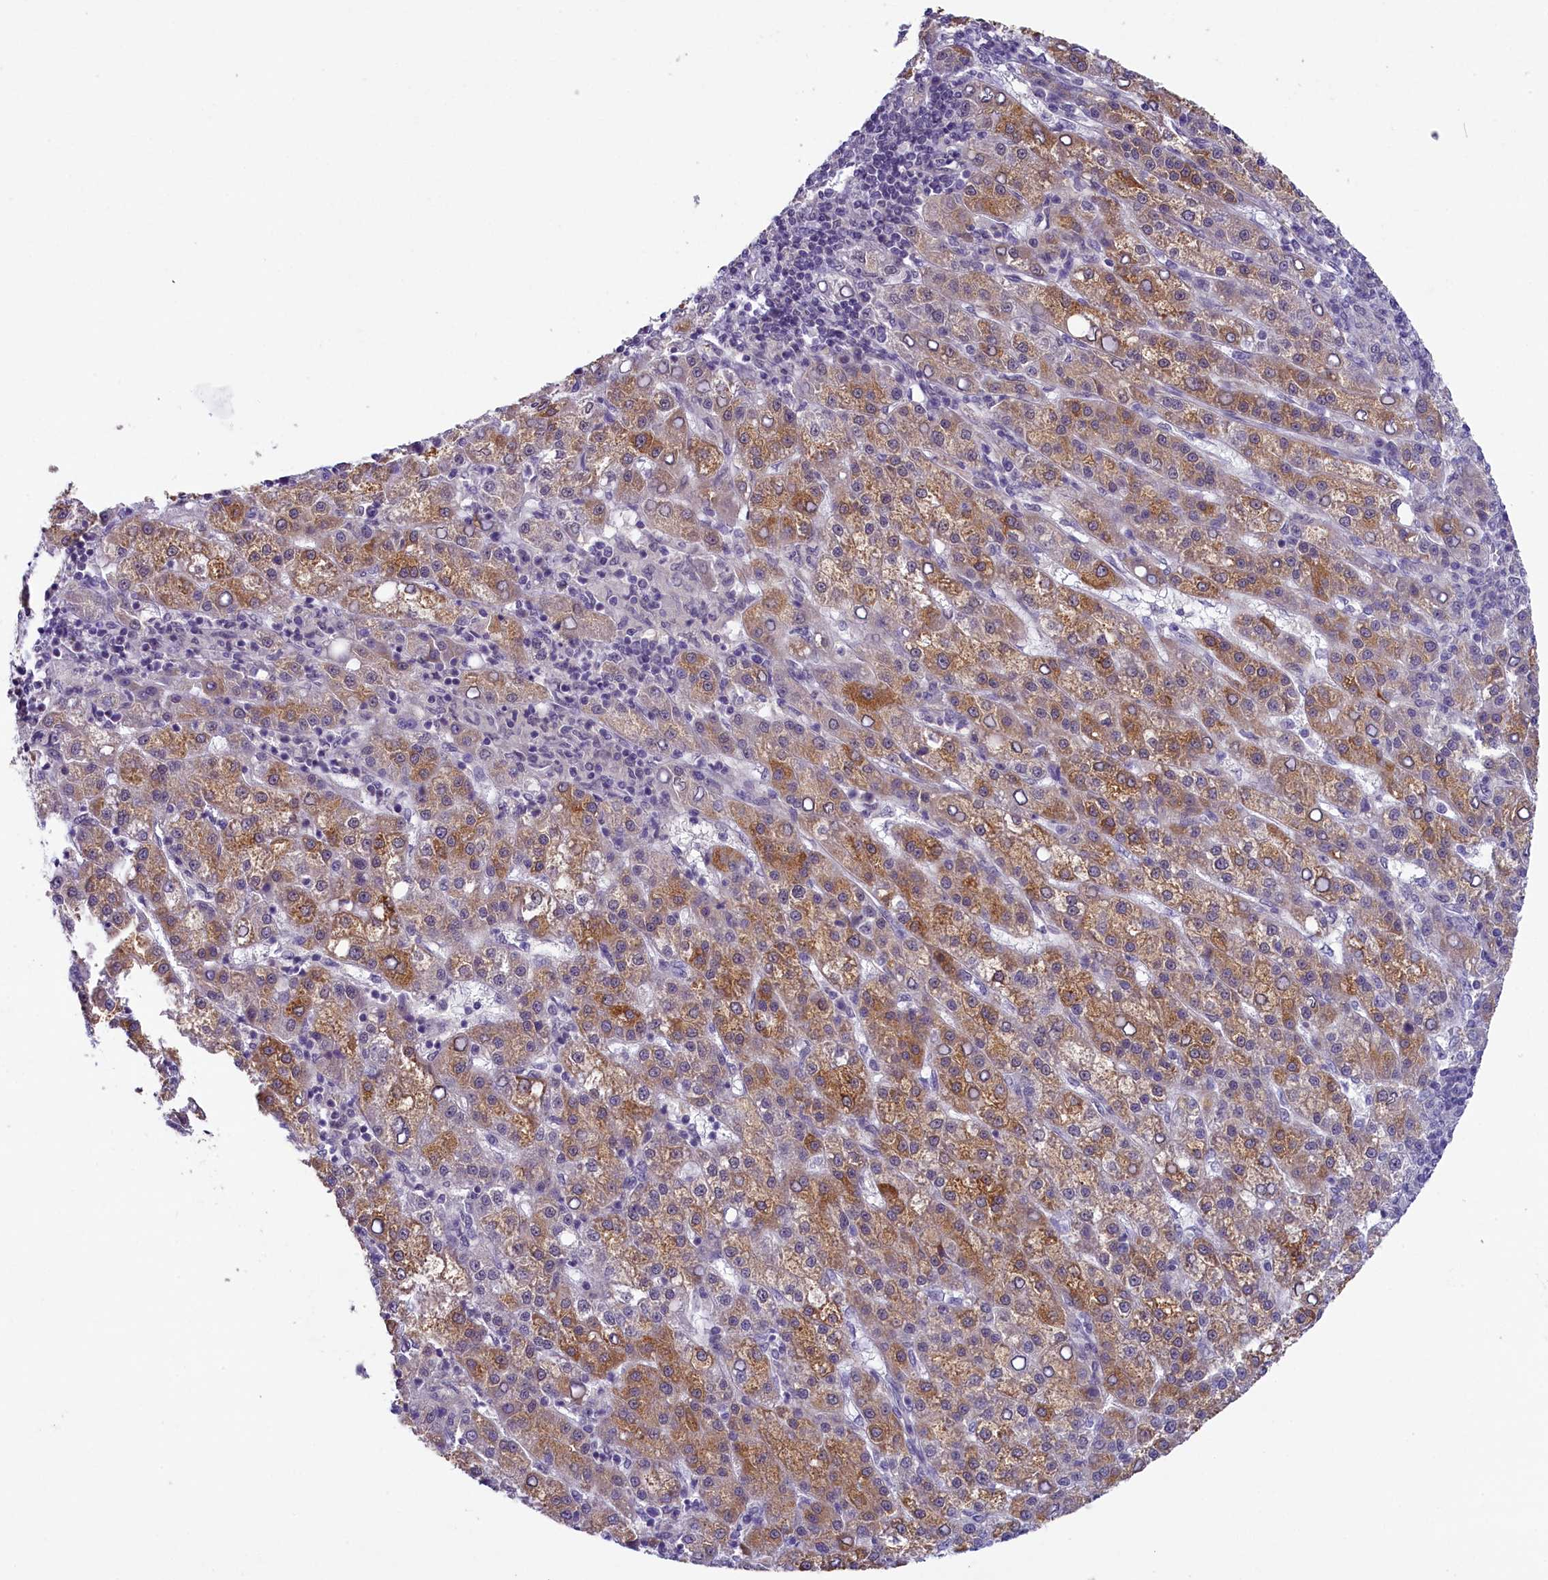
{"staining": {"intensity": "moderate", "quantity": ">75%", "location": "cytoplasmic/membranous"}, "tissue": "liver cancer", "cell_type": "Tumor cells", "image_type": "cancer", "snomed": [{"axis": "morphology", "description": "Carcinoma, Hepatocellular, NOS"}, {"axis": "topography", "description": "Liver"}], "caption": "This photomicrograph shows immunohistochemistry (IHC) staining of human hepatocellular carcinoma (liver), with medium moderate cytoplasmic/membranous positivity in approximately >75% of tumor cells.", "gene": "CRAMP1", "patient": {"sex": "female", "age": 58}}